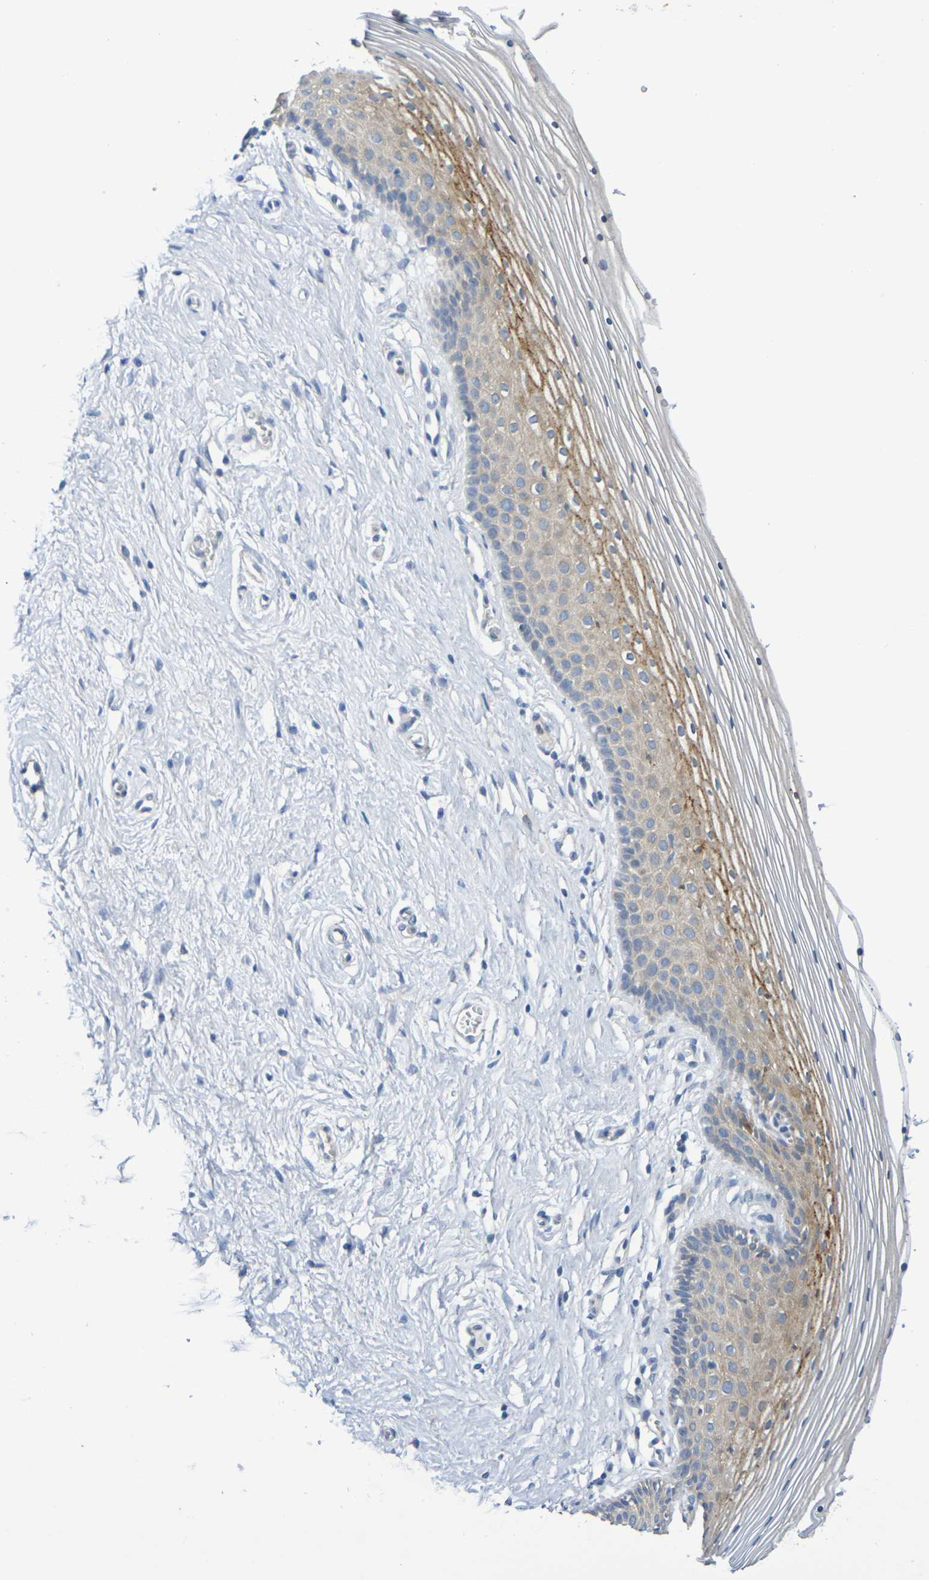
{"staining": {"intensity": "weak", "quantity": "25%-75%", "location": "cytoplasmic/membranous"}, "tissue": "vagina", "cell_type": "Squamous epithelial cells", "image_type": "normal", "snomed": [{"axis": "morphology", "description": "Normal tissue, NOS"}, {"axis": "topography", "description": "Vagina"}], "caption": "Immunohistochemical staining of normal vagina shows low levels of weak cytoplasmic/membranous positivity in about 25%-75% of squamous epithelial cells. (IHC, brightfield microscopy, high magnification).", "gene": "SDC4", "patient": {"sex": "female", "age": 32}}